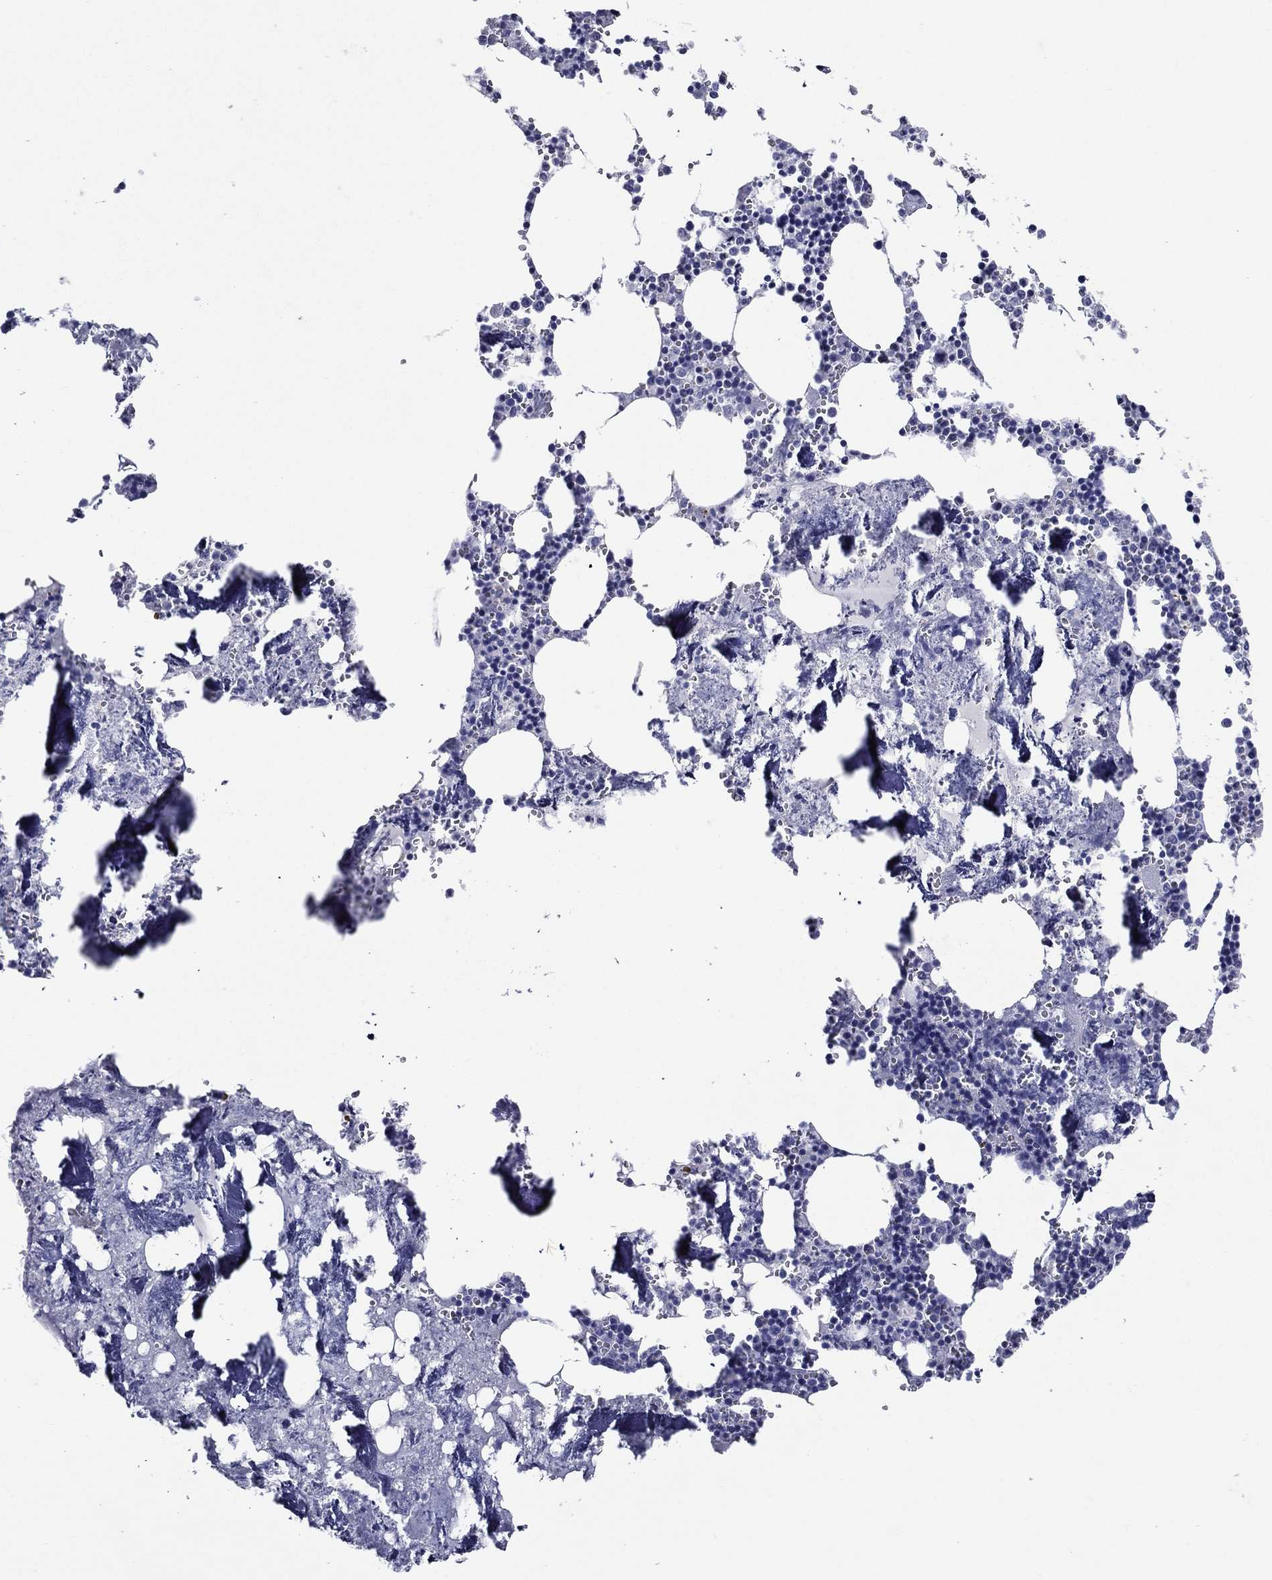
{"staining": {"intensity": "negative", "quantity": "none", "location": "none"}, "tissue": "bone marrow", "cell_type": "Hematopoietic cells", "image_type": "normal", "snomed": [{"axis": "morphology", "description": "Normal tissue, NOS"}, {"axis": "topography", "description": "Bone marrow"}], "caption": "Immunohistochemistry histopathology image of unremarkable human bone marrow stained for a protein (brown), which shows no staining in hematopoietic cells.", "gene": "ACE2", "patient": {"sex": "male", "age": 54}}